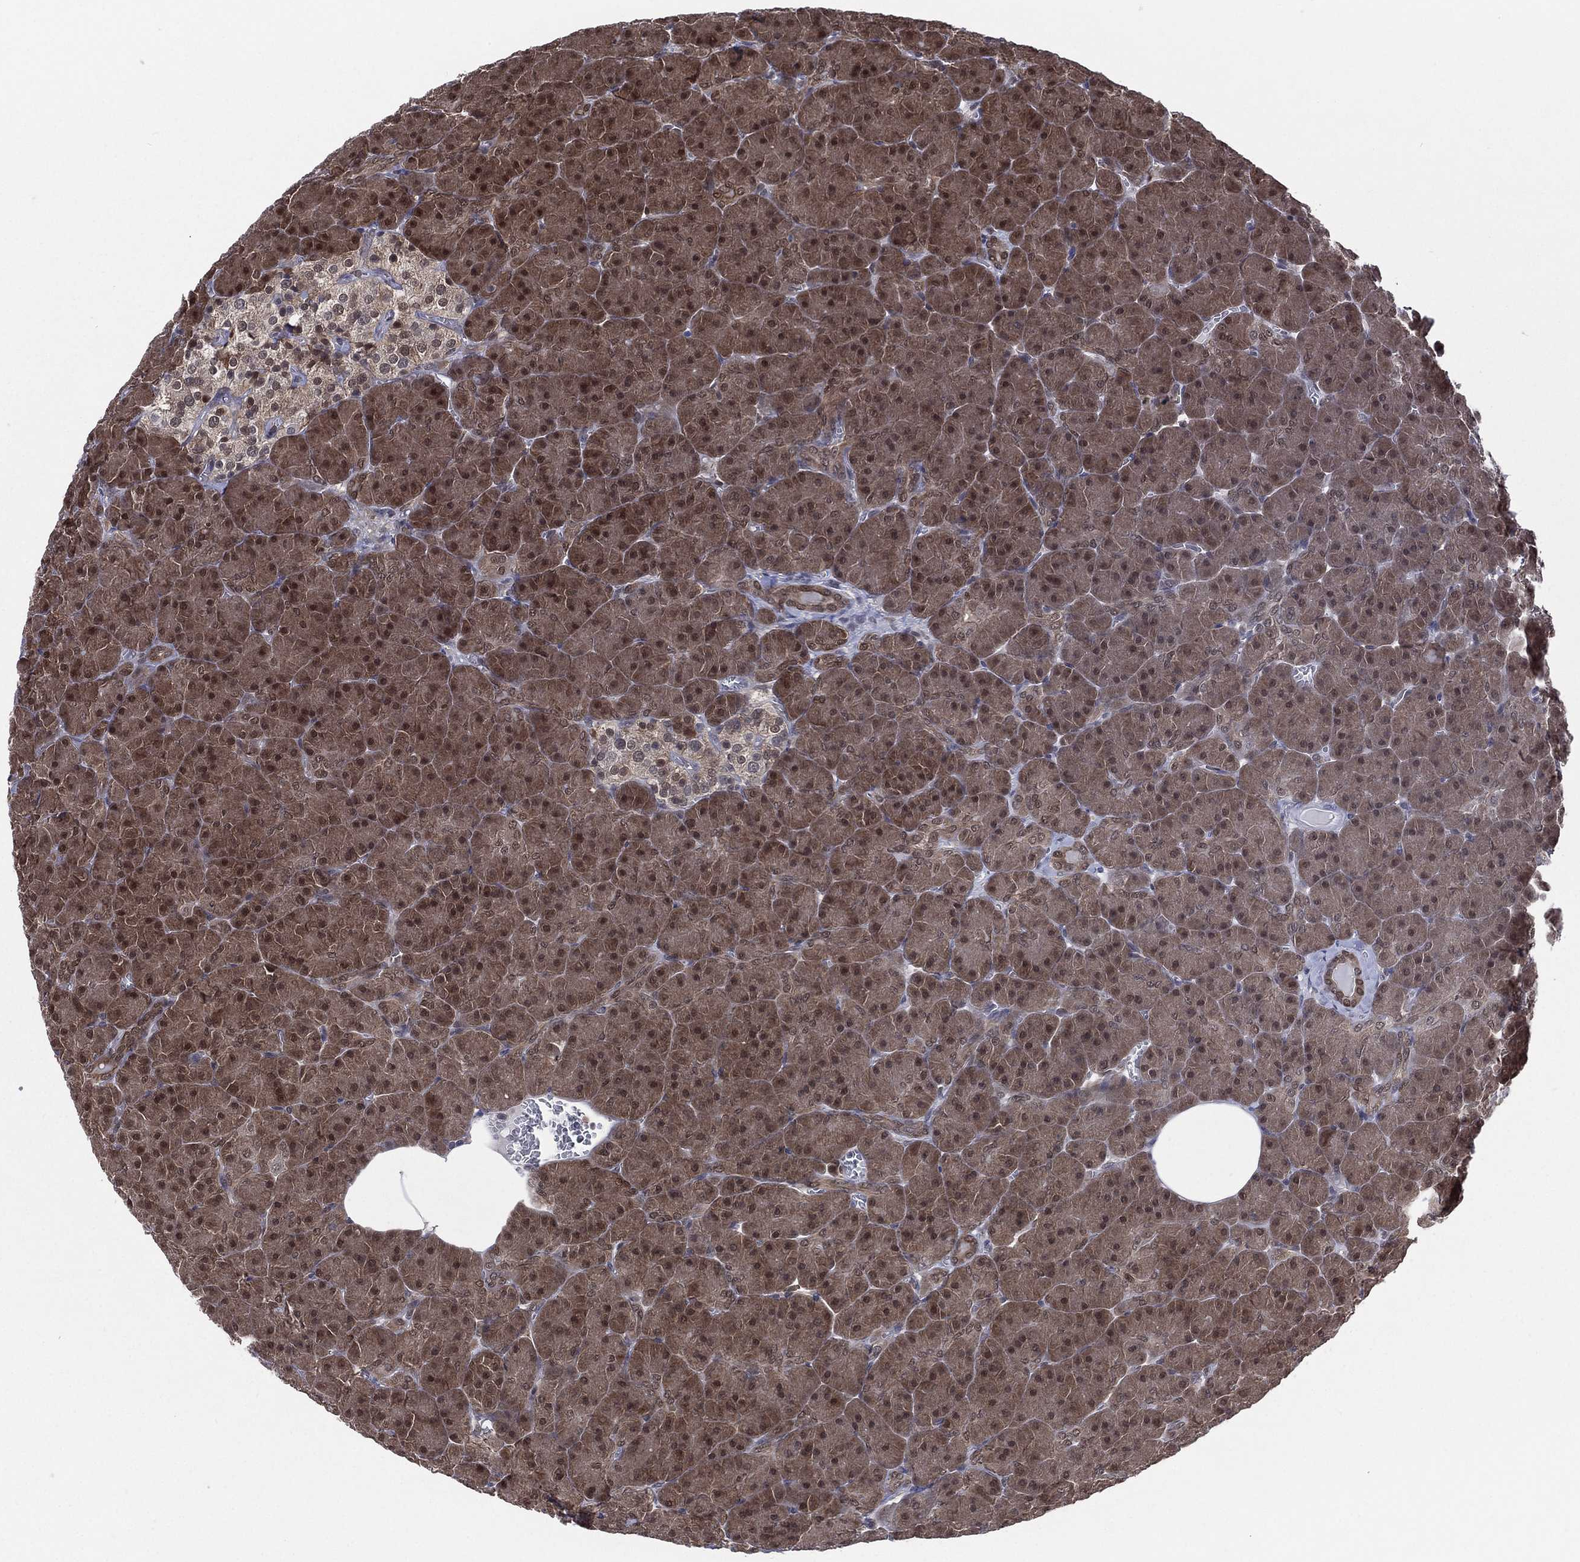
{"staining": {"intensity": "moderate", "quantity": ">75%", "location": "cytoplasmic/membranous,nuclear"}, "tissue": "pancreas", "cell_type": "Exocrine glandular cells", "image_type": "normal", "snomed": [{"axis": "morphology", "description": "Normal tissue, NOS"}, {"axis": "topography", "description": "Pancreas"}], "caption": "Human pancreas stained with a protein marker demonstrates moderate staining in exocrine glandular cells.", "gene": "MTAP", "patient": {"sex": "male", "age": 61}}